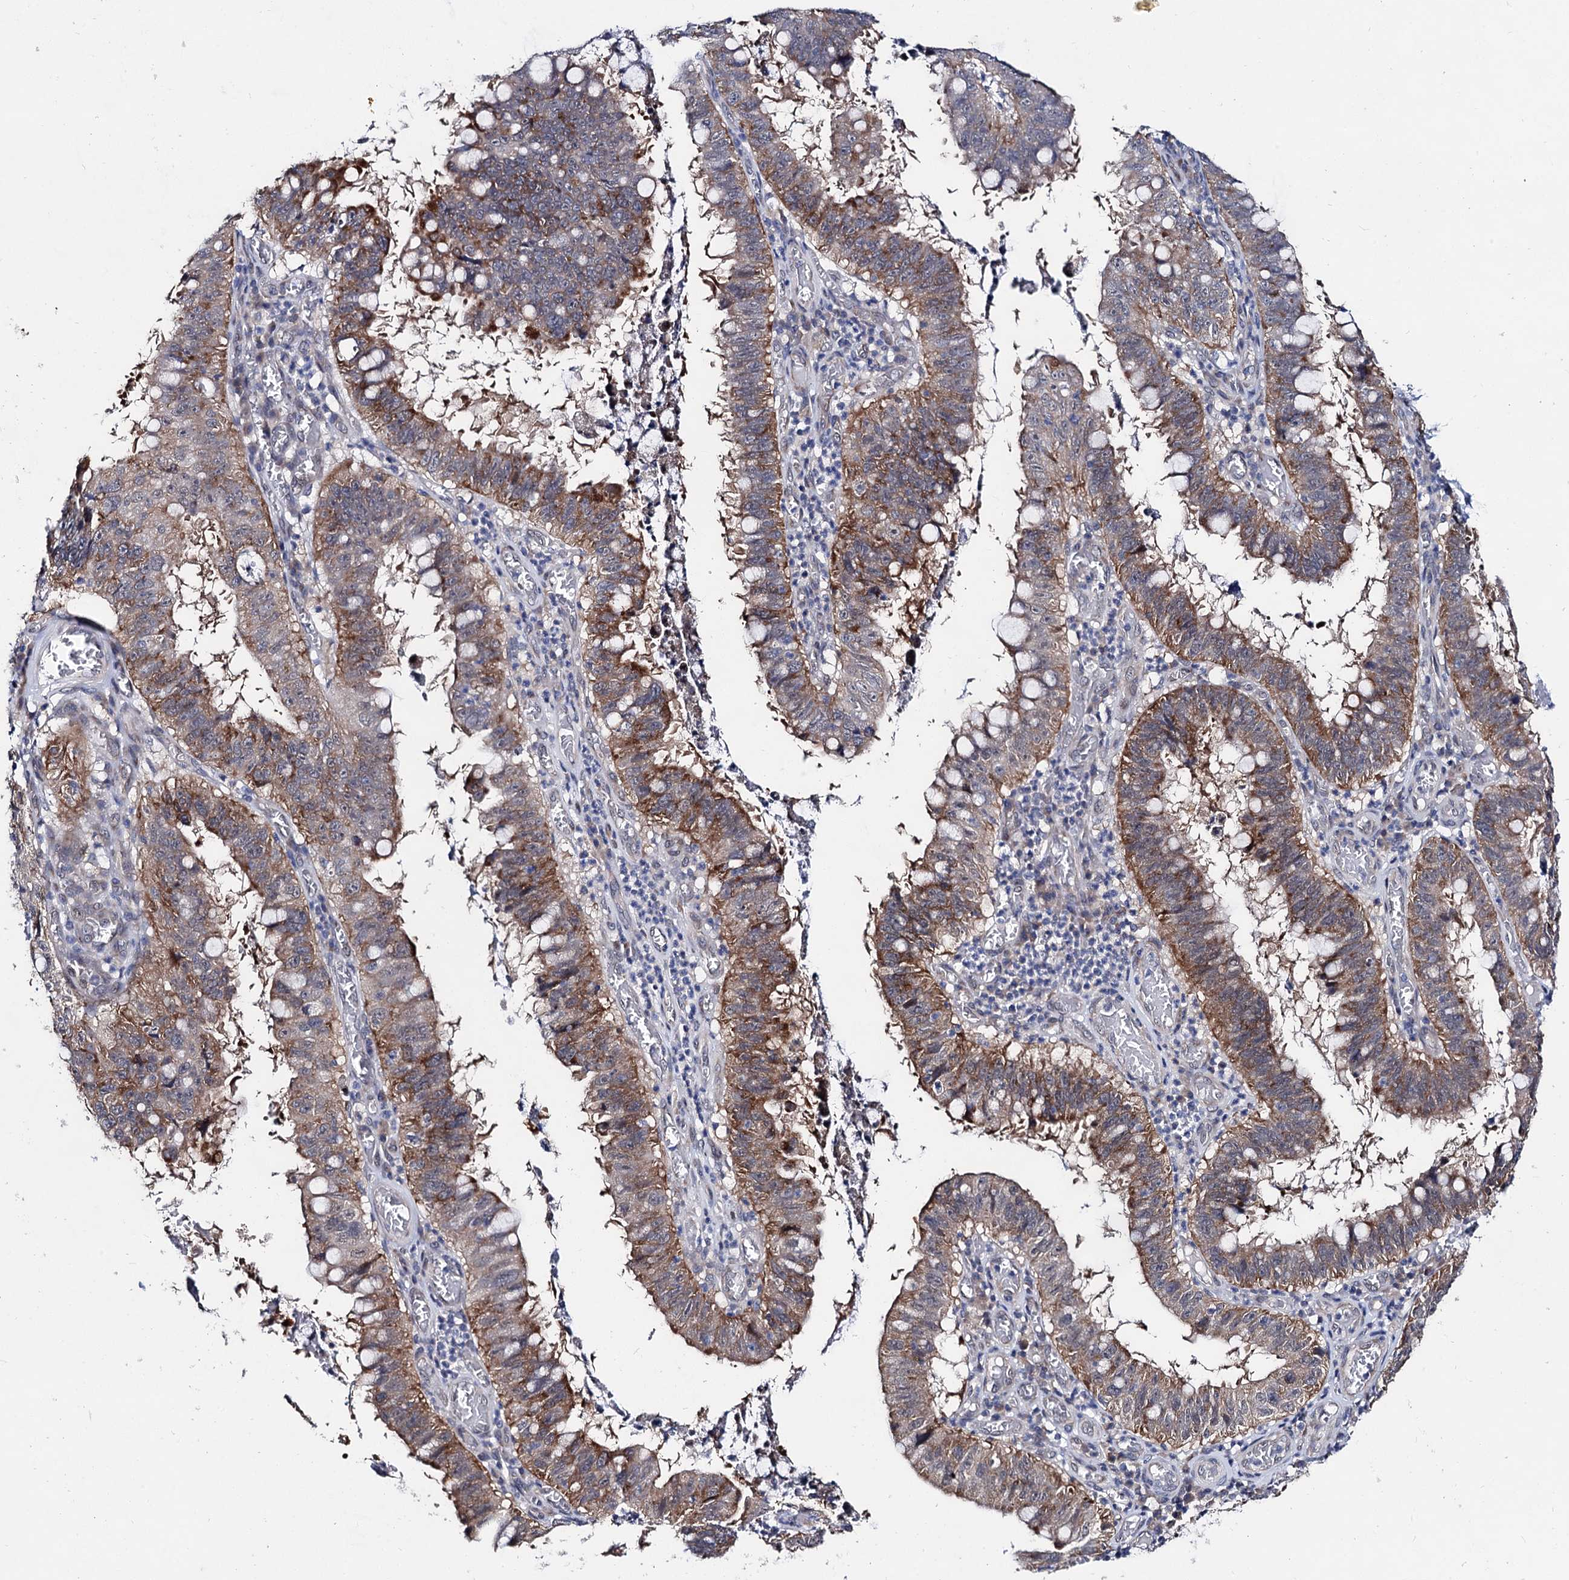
{"staining": {"intensity": "moderate", "quantity": ">75%", "location": "cytoplasmic/membranous"}, "tissue": "stomach cancer", "cell_type": "Tumor cells", "image_type": "cancer", "snomed": [{"axis": "morphology", "description": "Adenocarcinoma, NOS"}, {"axis": "topography", "description": "Stomach"}], "caption": "Immunohistochemical staining of adenocarcinoma (stomach) shows medium levels of moderate cytoplasmic/membranous expression in about >75% of tumor cells.", "gene": "CAPRIN2", "patient": {"sex": "male", "age": 59}}